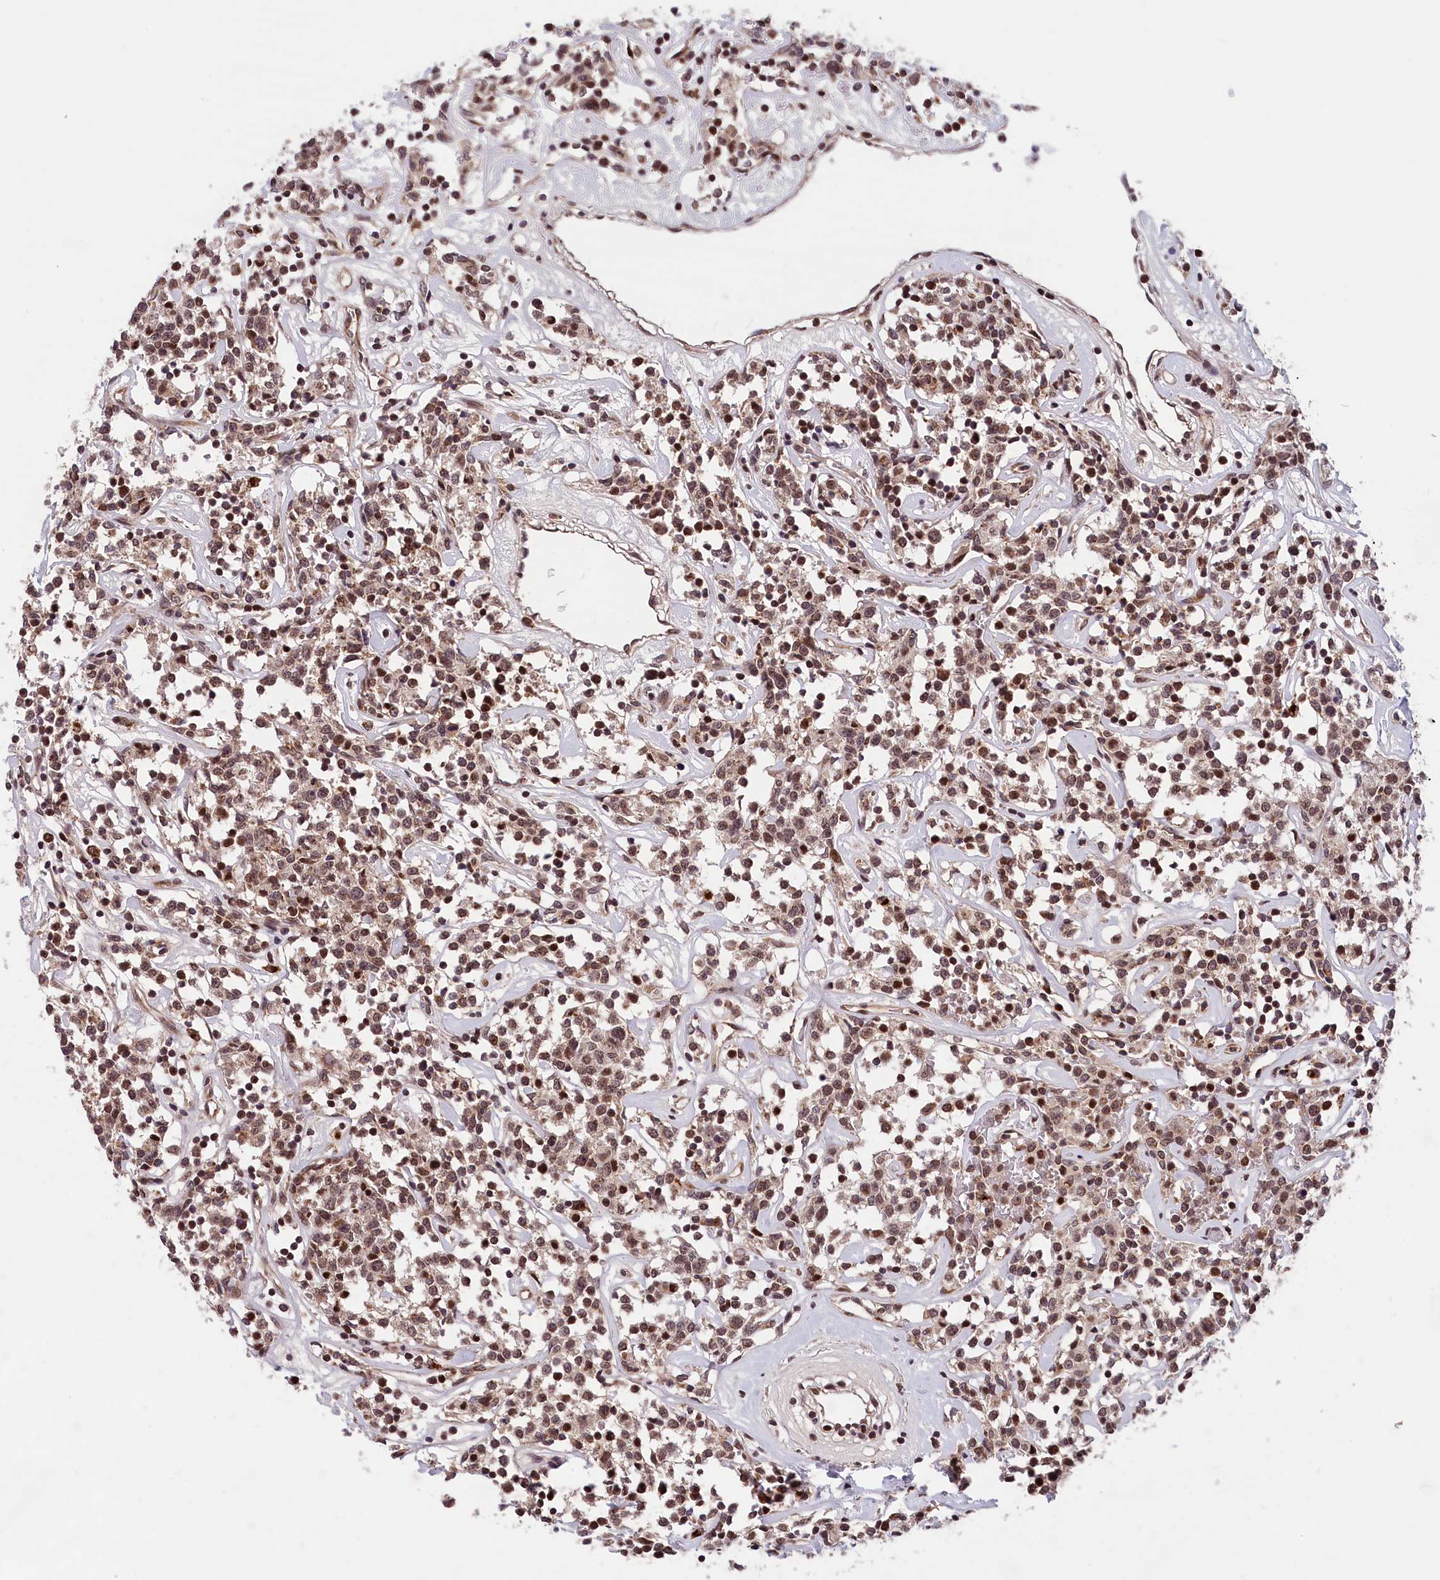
{"staining": {"intensity": "moderate", "quantity": ">75%", "location": "nuclear"}, "tissue": "lymphoma", "cell_type": "Tumor cells", "image_type": "cancer", "snomed": [{"axis": "morphology", "description": "Malignant lymphoma, non-Hodgkin's type, Low grade"}, {"axis": "topography", "description": "Small intestine"}], "caption": "Malignant lymphoma, non-Hodgkin's type (low-grade) was stained to show a protein in brown. There is medium levels of moderate nuclear staining in approximately >75% of tumor cells.", "gene": "KCNK6", "patient": {"sex": "female", "age": 59}}